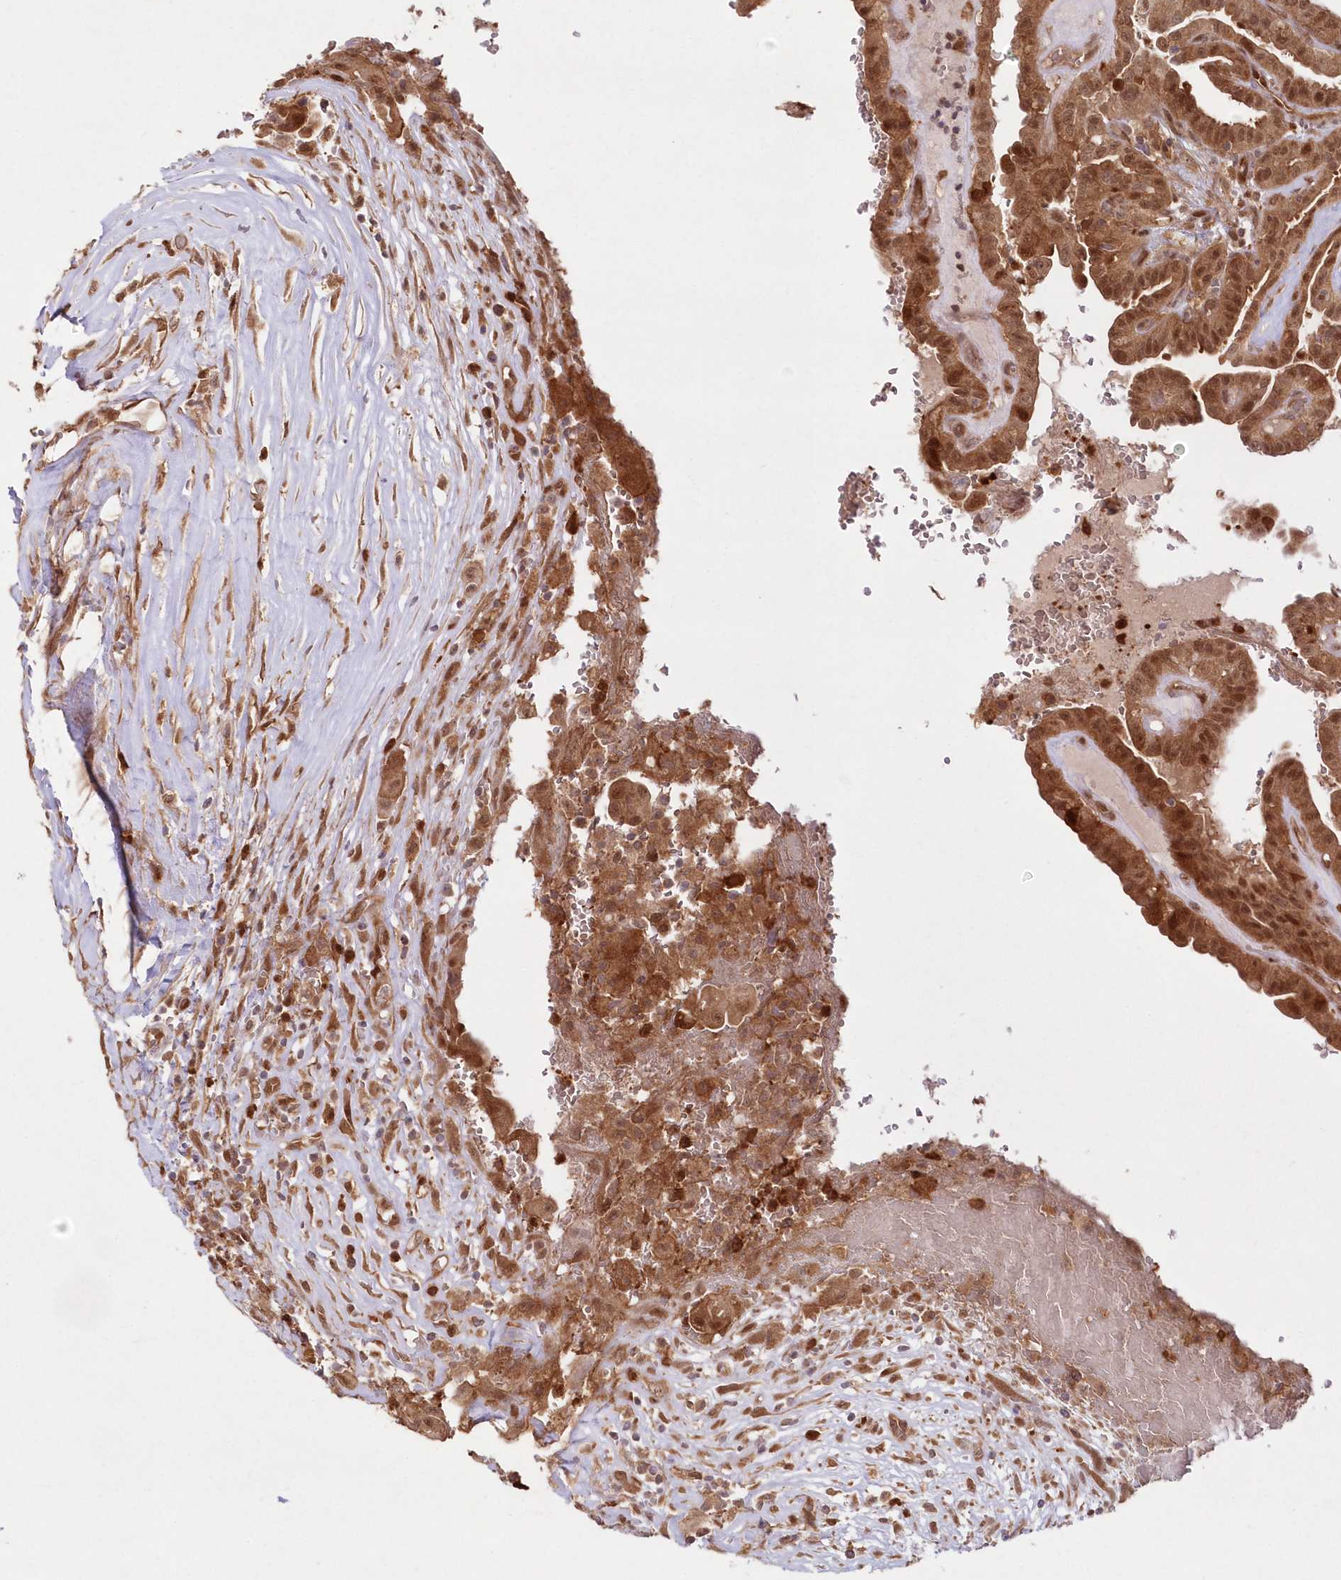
{"staining": {"intensity": "strong", "quantity": ">75%", "location": "cytoplasmic/membranous,nuclear"}, "tissue": "thyroid cancer", "cell_type": "Tumor cells", "image_type": "cancer", "snomed": [{"axis": "morphology", "description": "Papillary adenocarcinoma, NOS"}, {"axis": "topography", "description": "Thyroid gland"}], "caption": "High-power microscopy captured an IHC photomicrograph of thyroid cancer, revealing strong cytoplasmic/membranous and nuclear expression in approximately >75% of tumor cells.", "gene": "GBE1", "patient": {"sex": "male", "age": 77}}